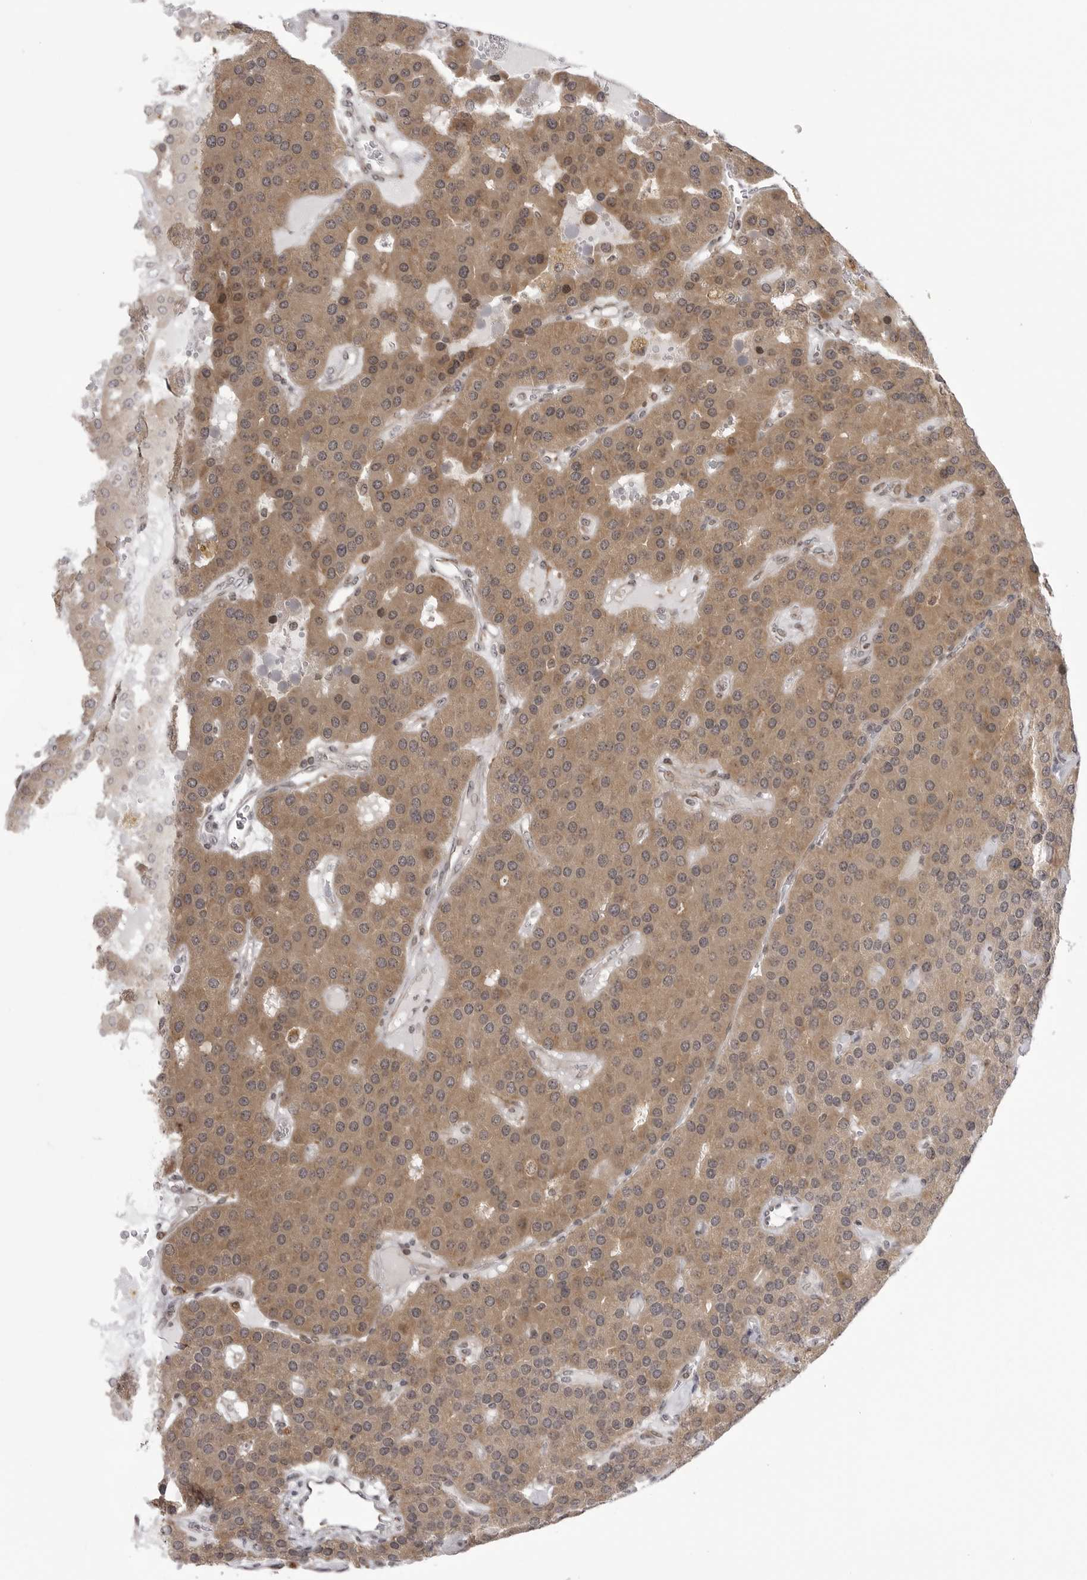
{"staining": {"intensity": "moderate", "quantity": ">75%", "location": "cytoplasmic/membranous"}, "tissue": "parathyroid gland", "cell_type": "Glandular cells", "image_type": "normal", "snomed": [{"axis": "morphology", "description": "Normal tissue, NOS"}, {"axis": "morphology", "description": "Adenoma, NOS"}, {"axis": "topography", "description": "Parathyroid gland"}], "caption": "IHC (DAB (3,3'-diaminobenzidine)) staining of benign human parathyroid gland demonstrates moderate cytoplasmic/membranous protein staining in about >75% of glandular cells.", "gene": "PTK2B", "patient": {"sex": "female", "age": 86}}